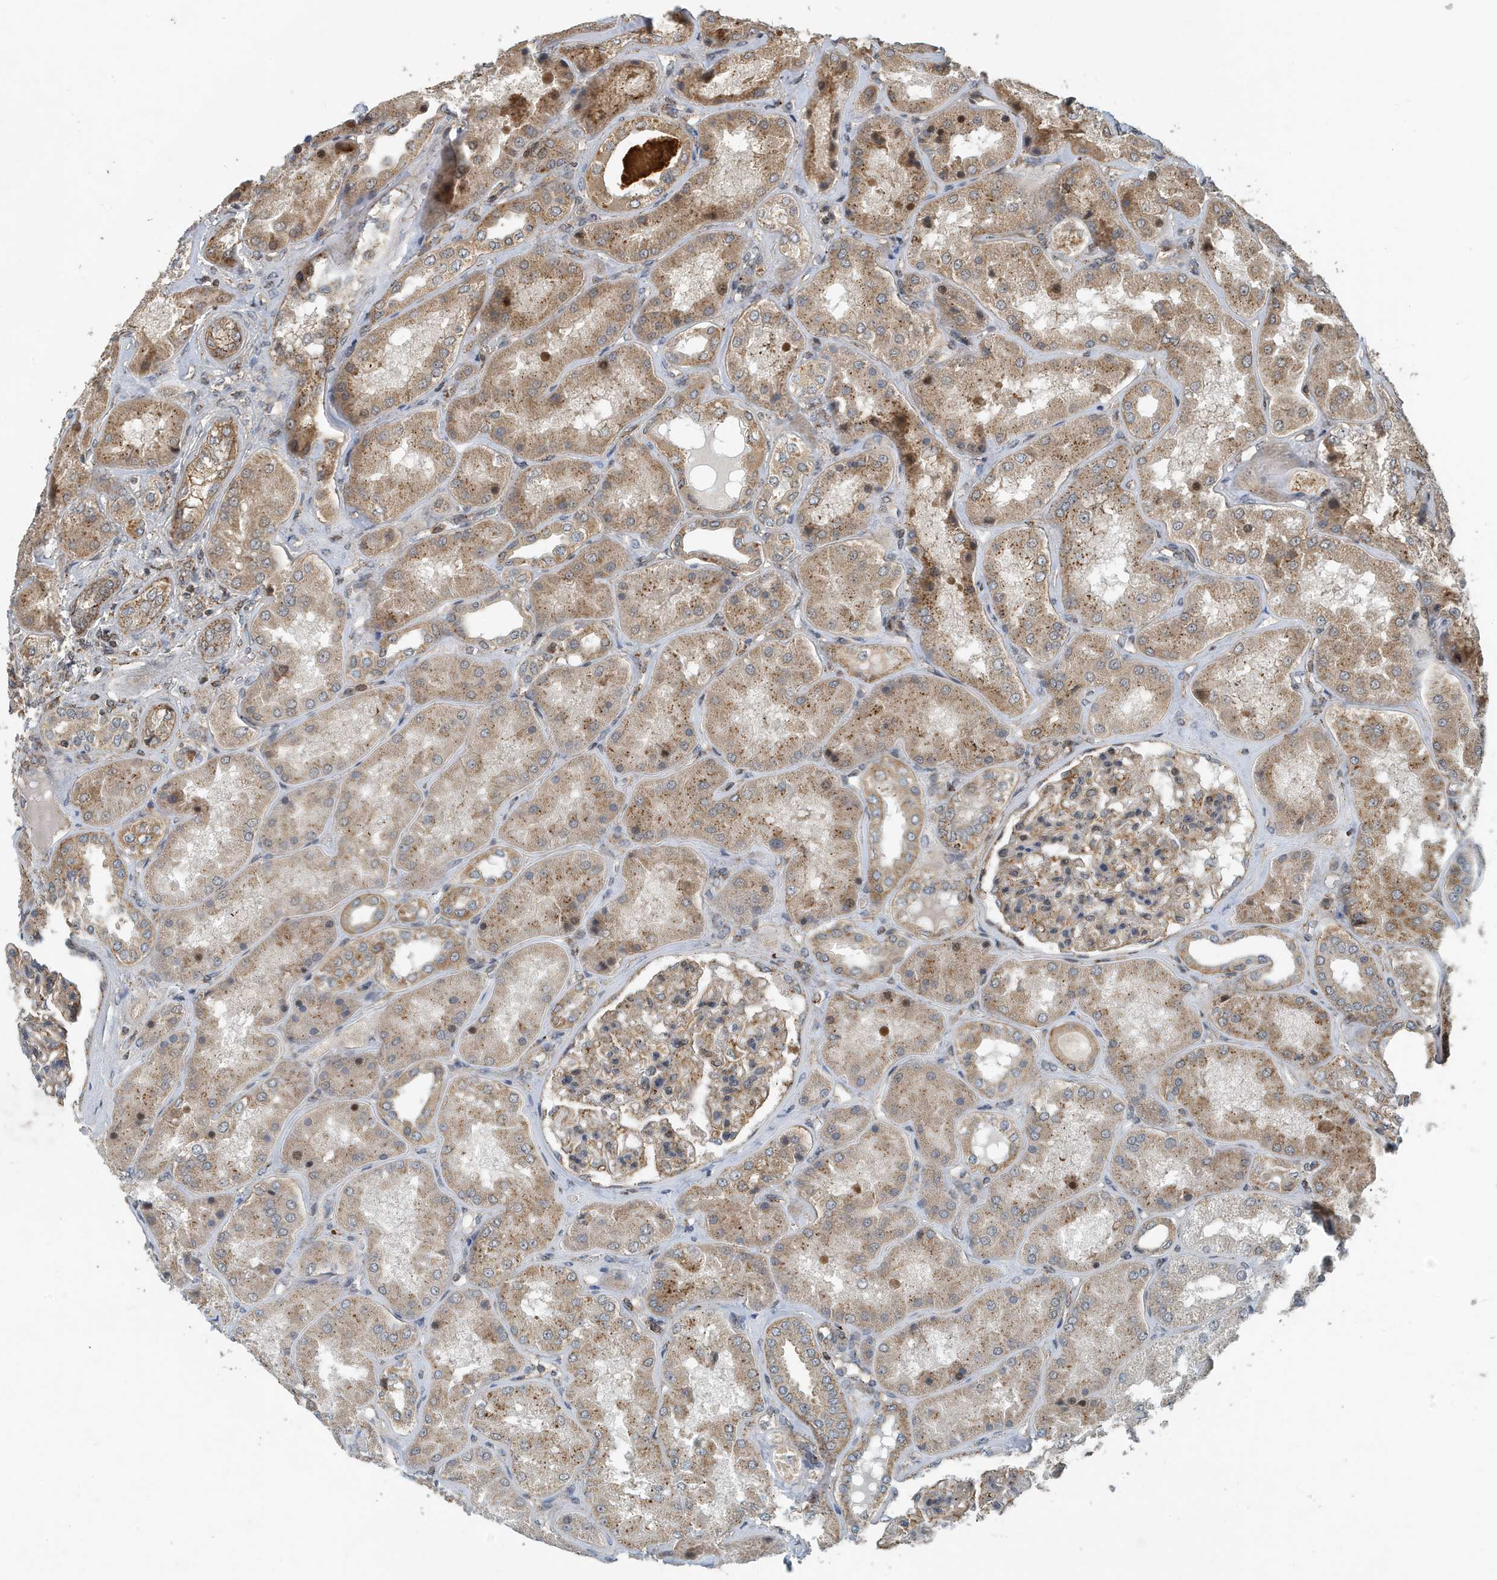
{"staining": {"intensity": "moderate", "quantity": ">75%", "location": "cytoplasmic/membranous"}, "tissue": "kidney", "cell_type": "Cells in glomeruli", "image_type": "normal", "snomed": [{"axis": "morphology", "description": "Normal tissue, NOS"}, {"axis": "topography", "description": "Kidney"}], "caption": "Immunohistochemical staining of benign kidney exhibits moderate cytoplasmic/membranous protein expression in about >75% of cells in glomeruli. (DAB = brown stain, brightfield microscopy at high magnification).", "gene": "KIF15", "patient": {"sex": "female", "age": 56}}